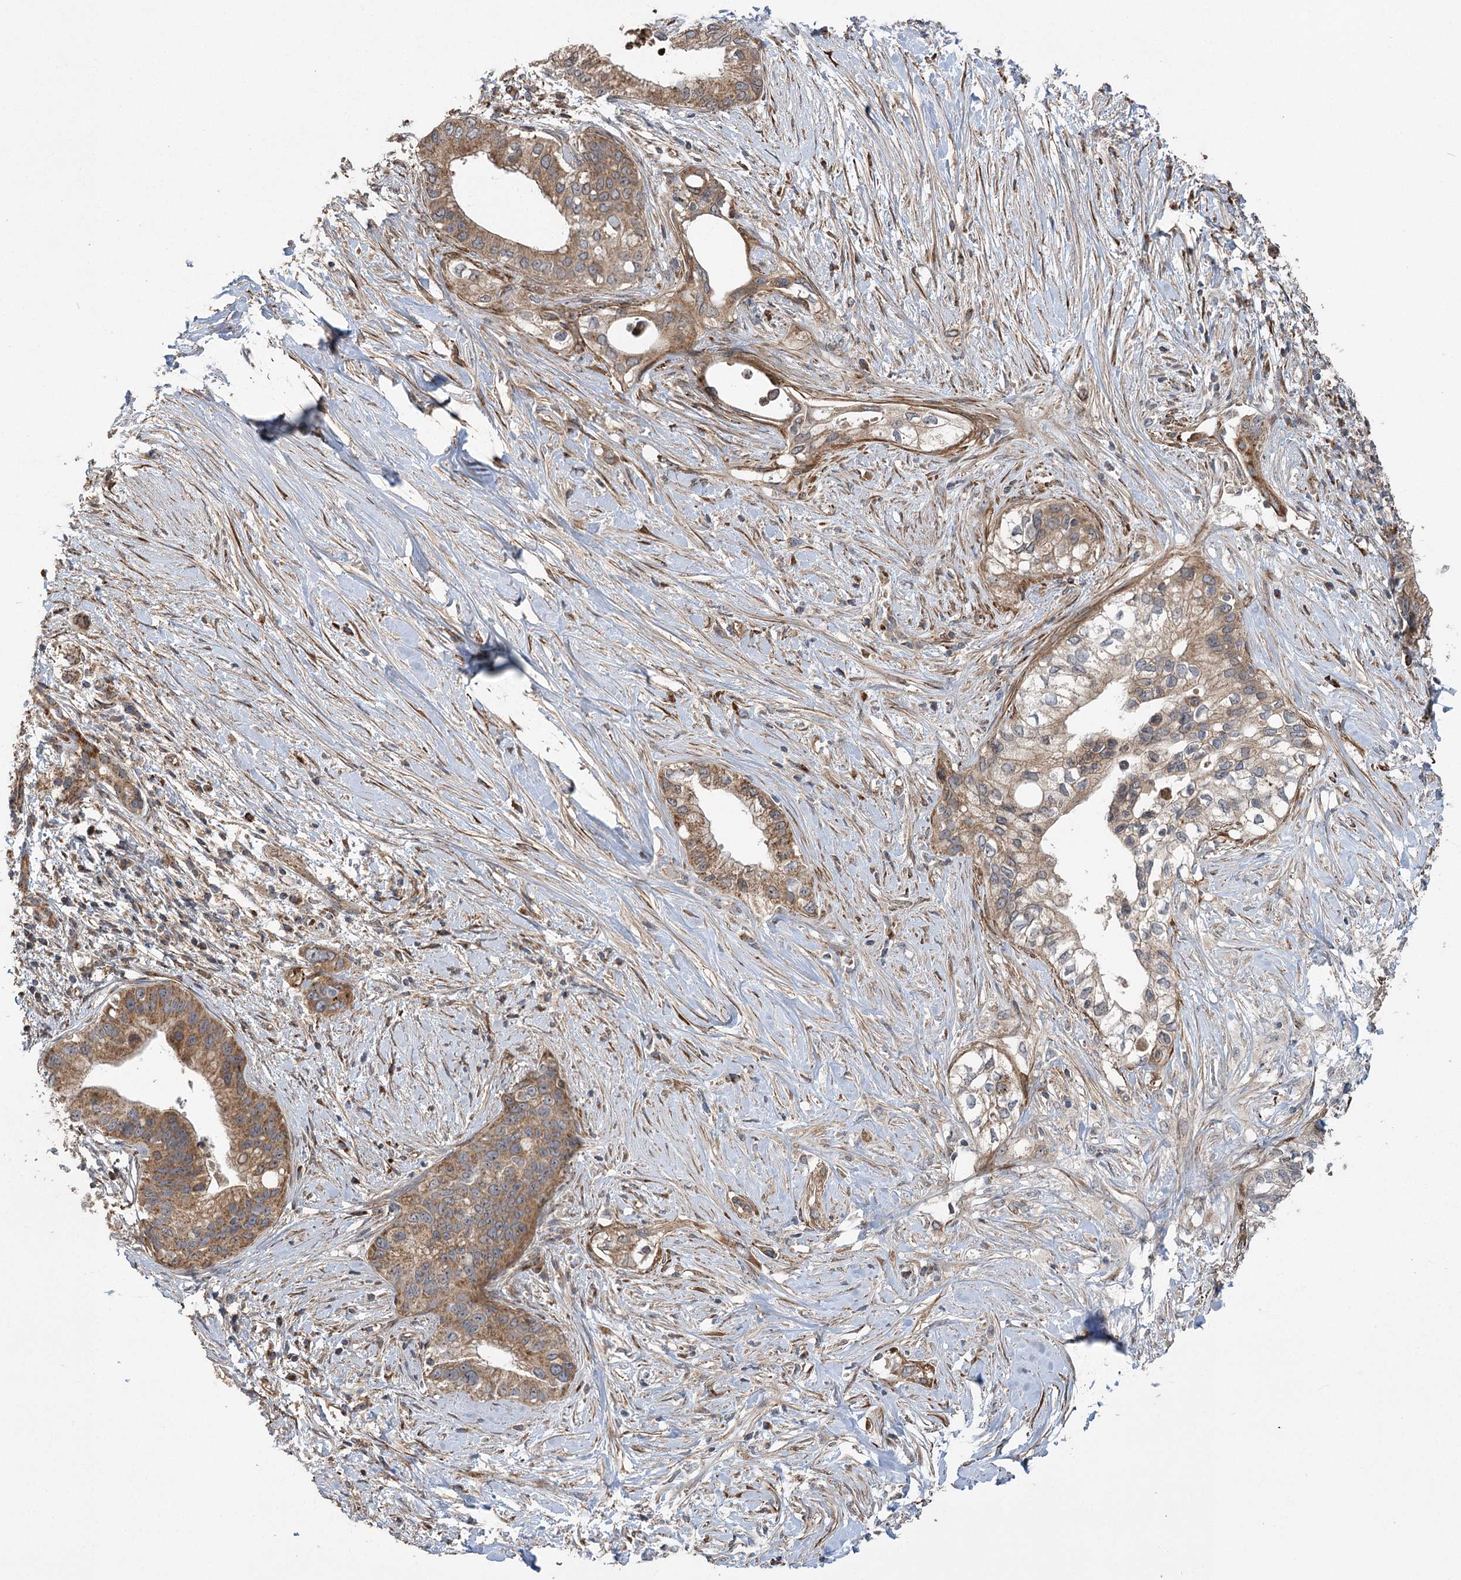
{"staining": {"intensity": "moderate", "quantity": ">75%", "location": "cytoplasmic/membranous"}, "tissue": "pancreatic cancer", "cell_type": "Tumor cells", "image_type": "cancer", "snomed": [{"axis": "morphology", "description": "Normal tissue, NOS"}, {"axis": "morphology", "description": "Adenocarcinoma, NOS"}, {"axis": "topography", "description": "Pancreas"}, {"axis": "topography", "description": "Peripheral nerve tissue"}], "caption": "Immunohistochemistry (IHC) (DAB) staining of human pancreatic cancer (adenocarcinoma) displays moderate cytoplasmic/membranous protein staining in about >75% of tumor cells.", "gene": "RWDD4", "patient": {"sex": "male", "age": 59}}